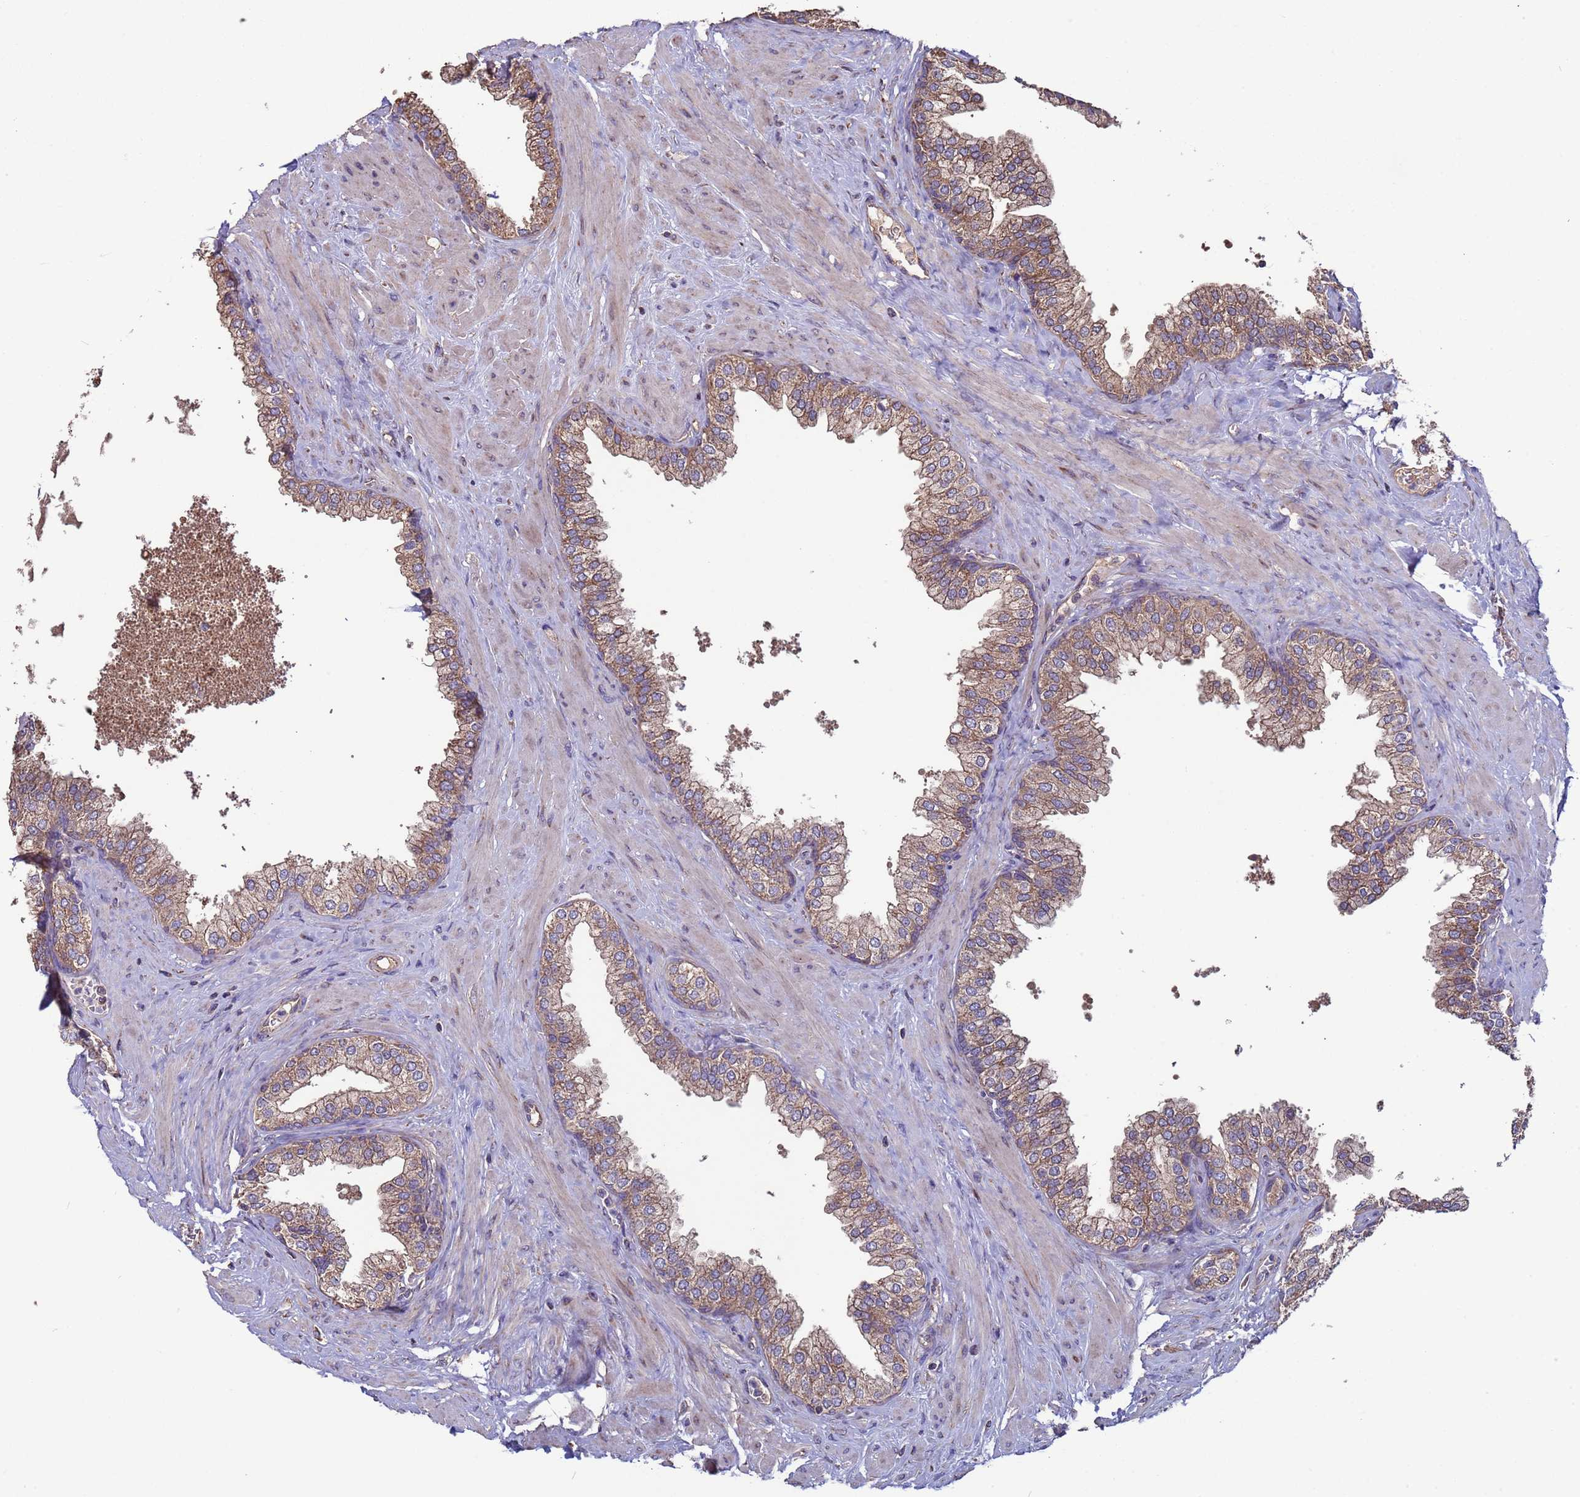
{"staining": {"intensity": "weak", "quantity": "25%-75%", "location": "cytoplasmic/membranous"}, "tissue": "prostate", "cell_type": "Glandular cells", "image_type": "normal", "snomed": [{"axis": "morphology", "description": "Normal tissue, NOS"}, {"axis": "morphology", "description": "Urothelial carcinoma, Low grade"}, {"axis": "topography", "description": "Urinary bladder"}, {"axis": "topography", "description": "Prostate"}], "caption": "Protein expression analysis of unremarkable human prostate reveals weak cytoplasmic/membranous staining in about 25%-75% of glandular cells.", "gene": "EEF1AKMT1", "patient": {"sex": "male", "age": 60}}